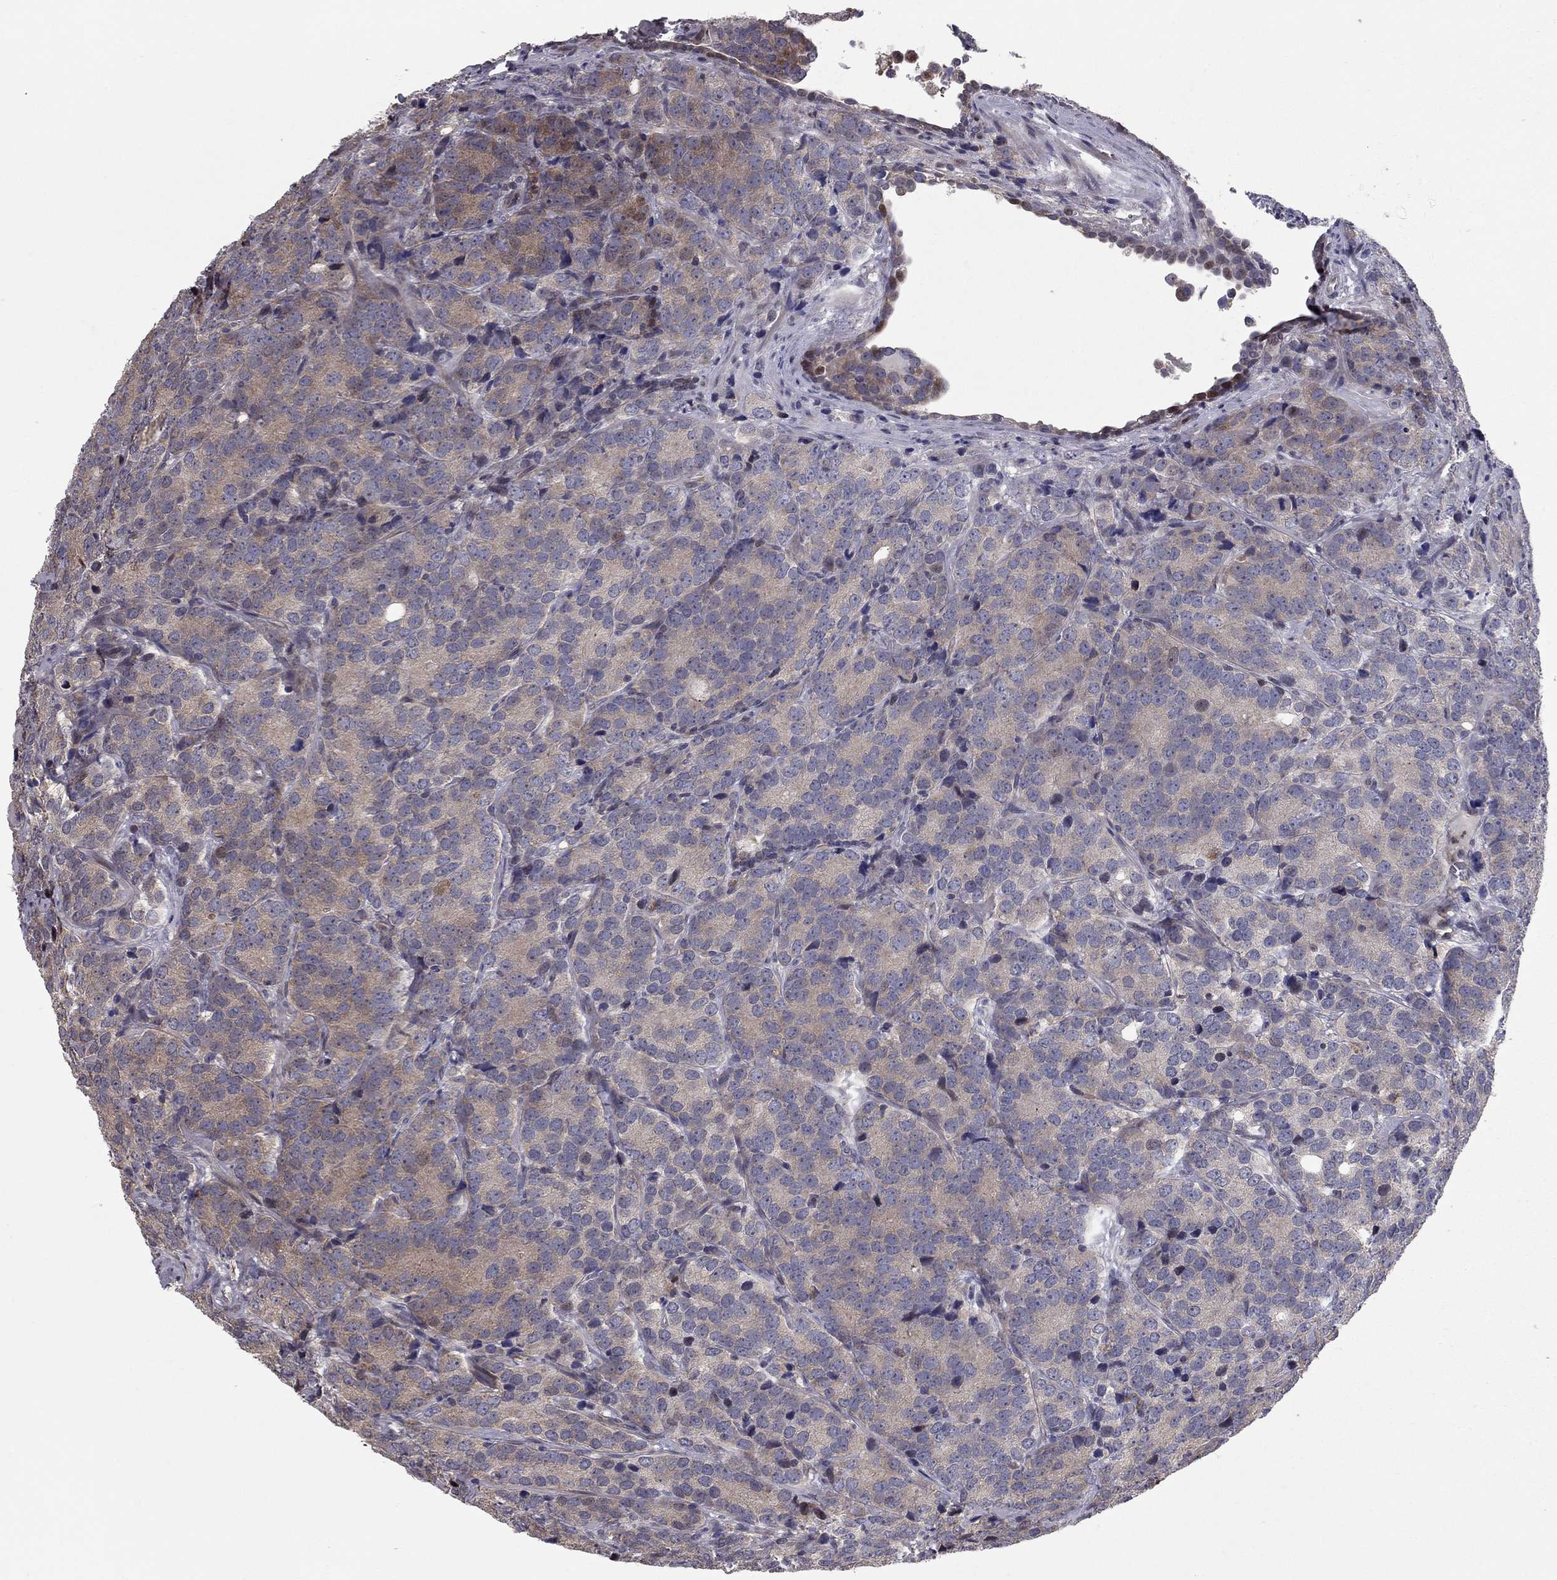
{"staining": {"intensity": "moderate", "quantity": ">75%", "location": "cytoplasmic/membranous"}, "tissue": "prostate cancer", "cell_type": "Tumor cells", "image_type": "cancer", "snomed": [{"axis": "morphology", "description": "Adenocarcinoma, NOS"}, {"axis": "topography", "description": "Prostate"}], "caption": "The histopathology image demonstrates staining of adenocarcinoma (prostate), revealing moderate cytoplasmic/membranous protein positivity (brown color) within tumor cells.", "gene": "DUSP7", "patient": {"sex": "male", "age": 71}}